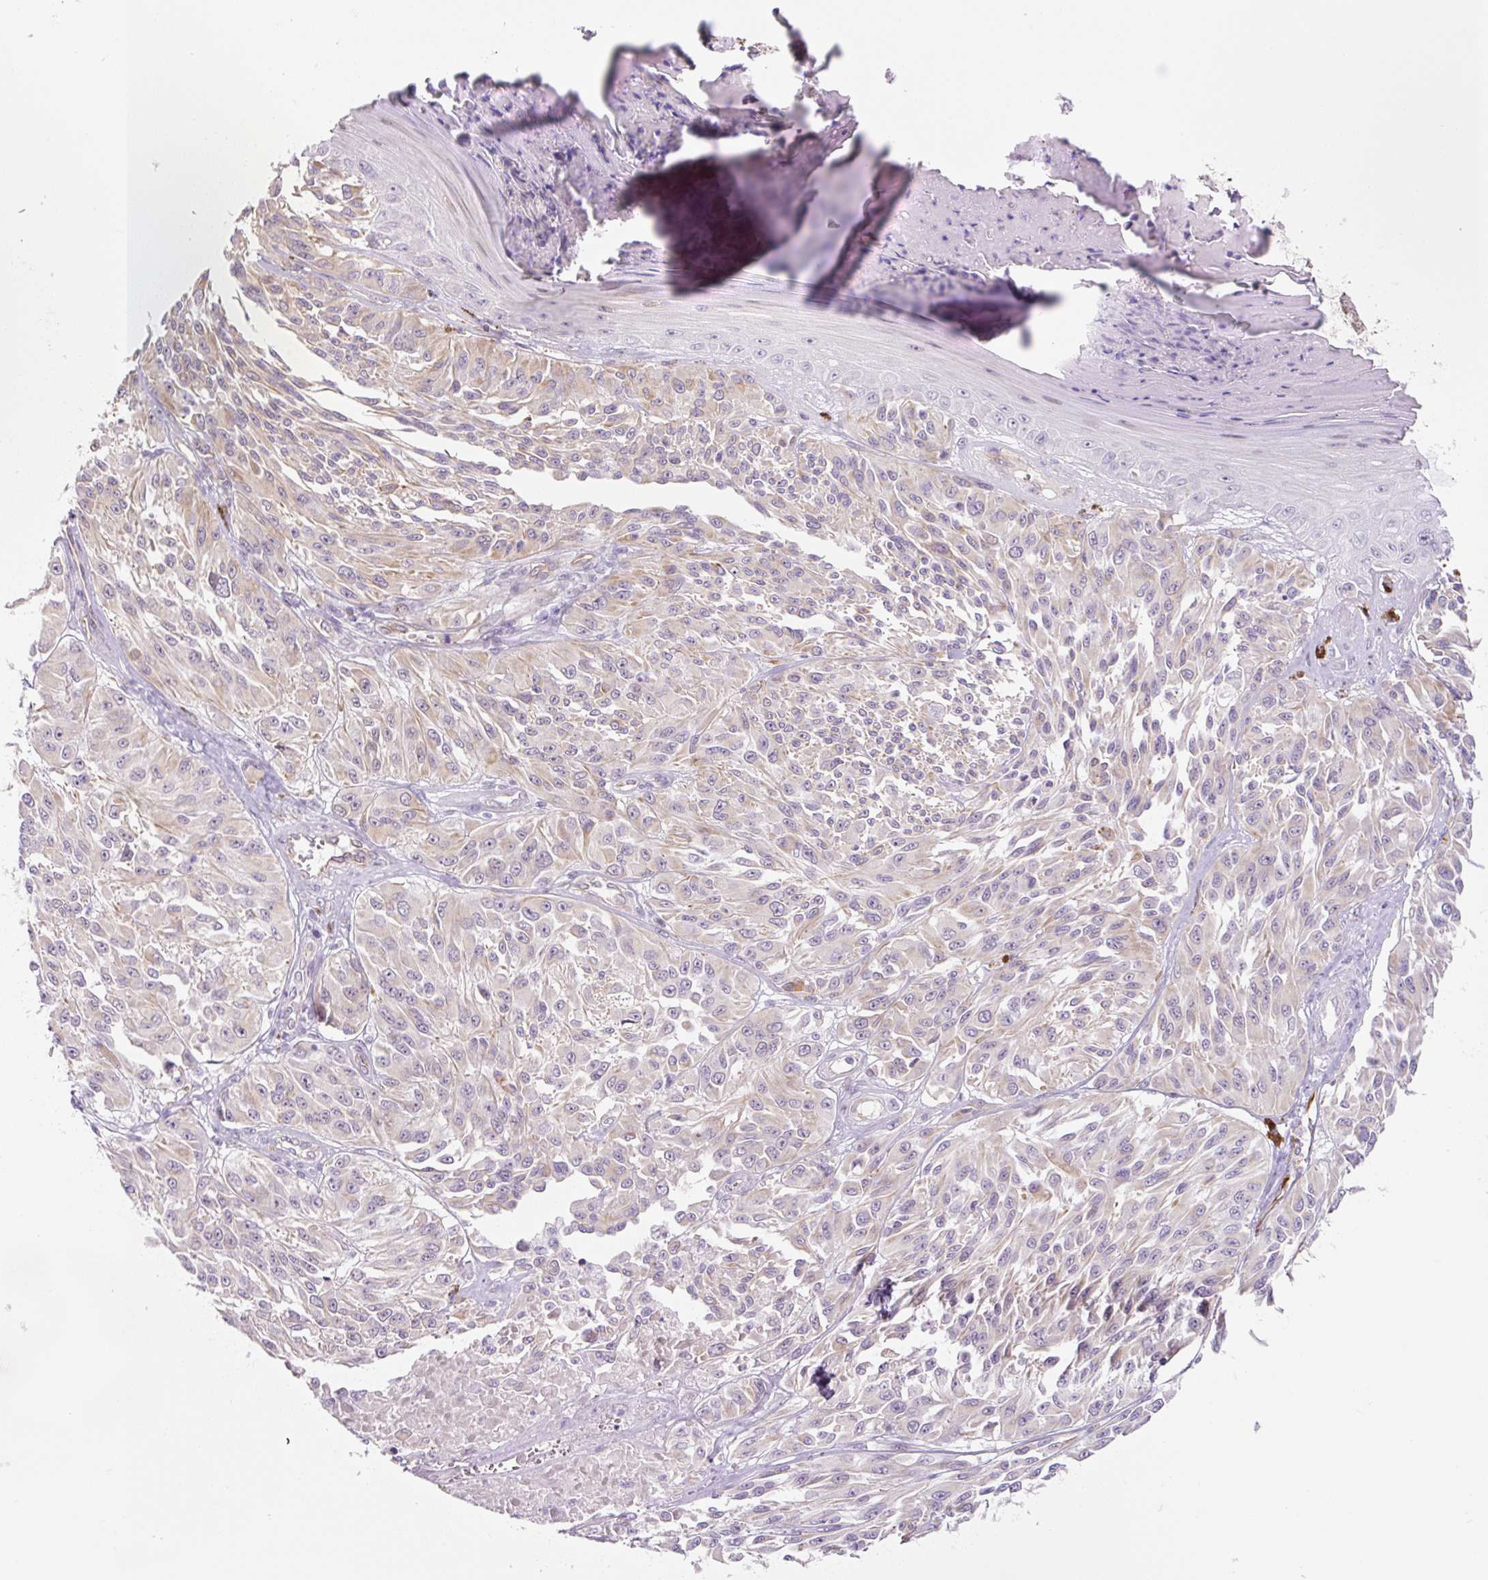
{"staining": {"intensity": "weak", "quantity": "<25%", "location": "cytoplasmic/membranous"}, "tissue": "melanoma", "cell_type": "Tumor cells", "image_type": "cancer", "snomed": [{"axis": "morphology", "description": "Malignant melanoma, NOS"}, {"axis": "topography", "description": "Skin"}], "caption": "DAB immunohistochemical staining of melanoma shows no significant positivity in tumor cells.", "gene": "CCL25", "patient": {"sex": "male", "age": 94}}